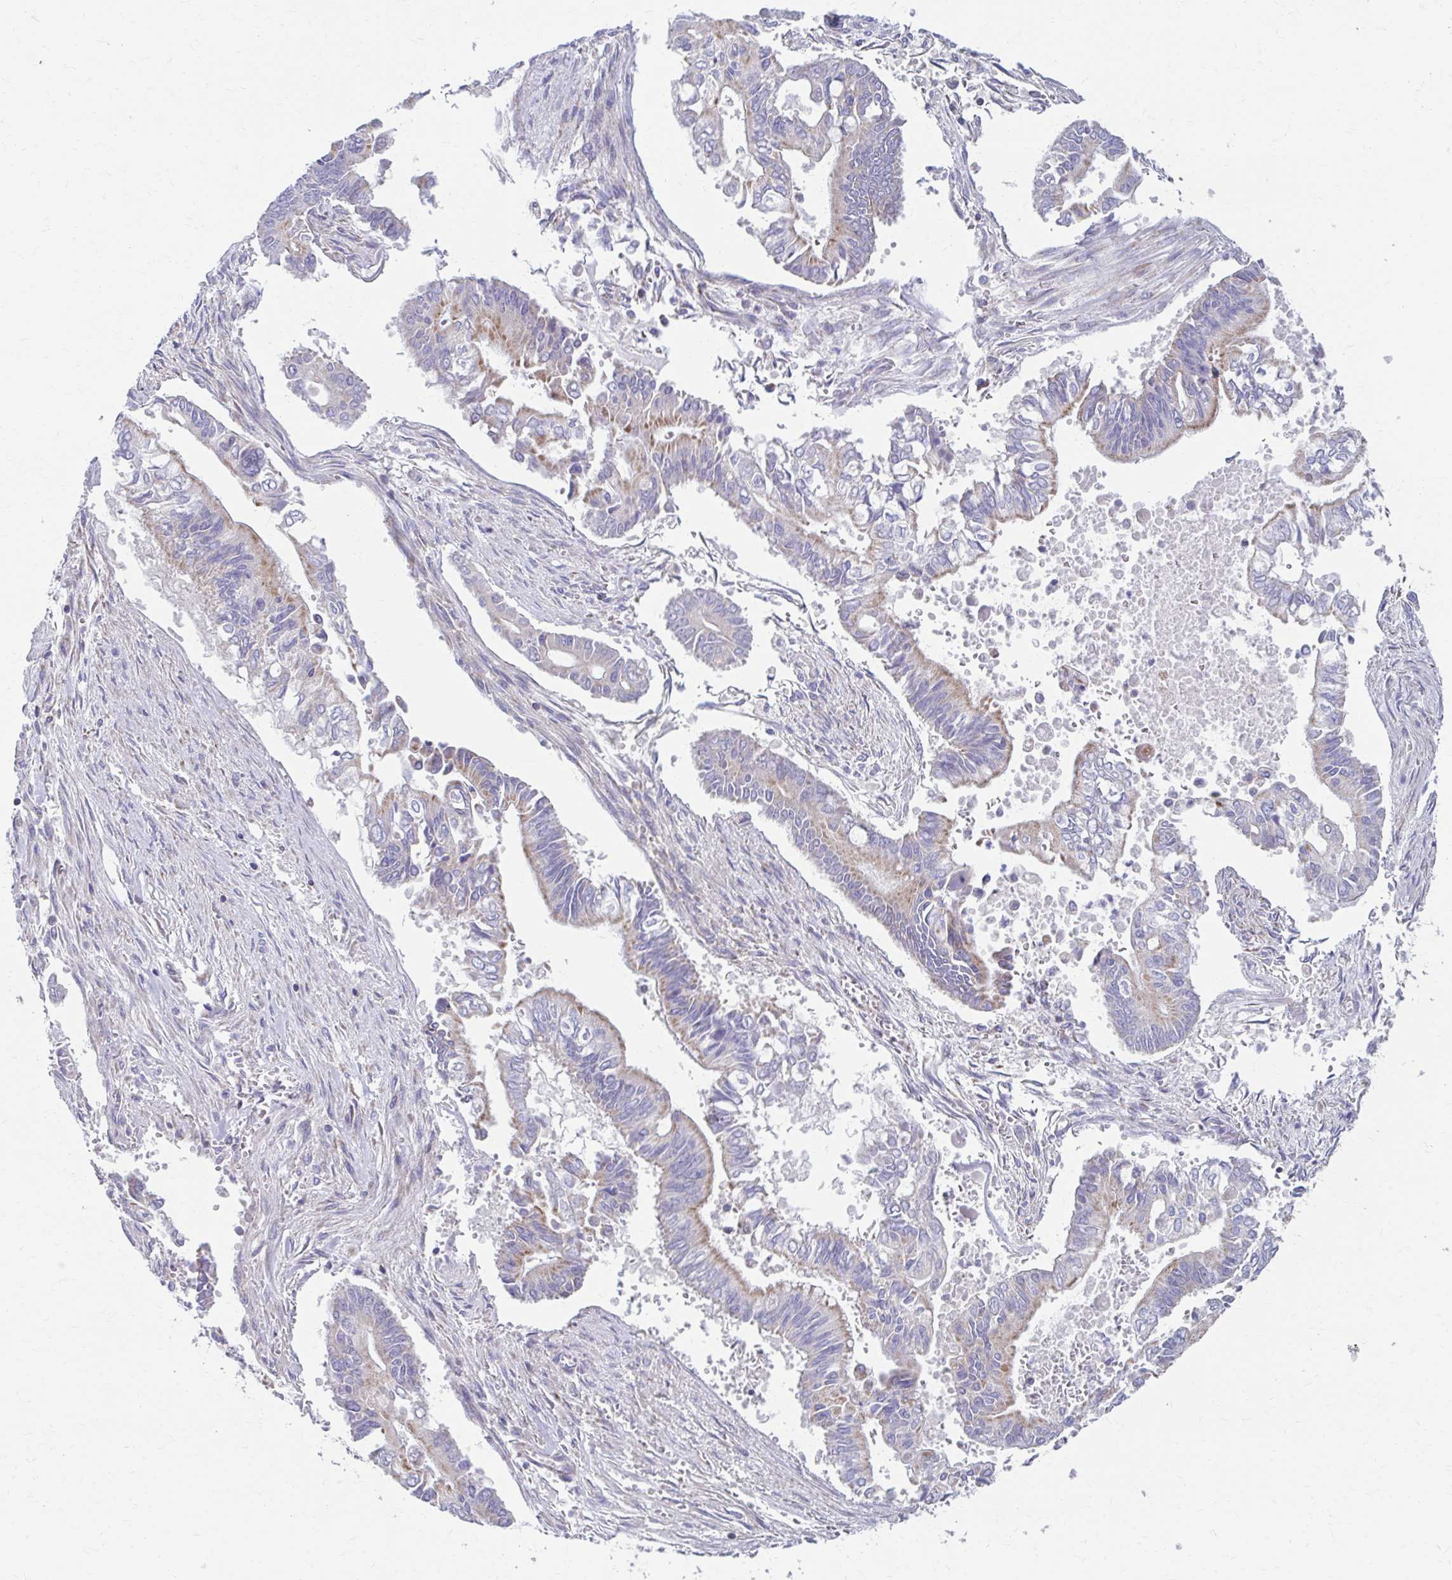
{"staining": {"intensity": "weak", "quantity": ">75%", "location": "cytoplasmic/membranous"}, "tissue": "pancreatic cancer", "cell_type": "Tumor cells", "image_type": "cancer", "snomed": [{"axis": "morphology", "description": "Adenocarcinoma, NOS"}, {"axis": "topography", "description": "Pancreas"}], "caption": "Pancreatic cancer stained with DAB immunohistochemistry (IHC) demonstrates low levels of weak cytoplasmic/membranous staining in about >75% of tumor cells.", "gene": "RCC1L", "patient": {"sex": "male", "age": 68}}